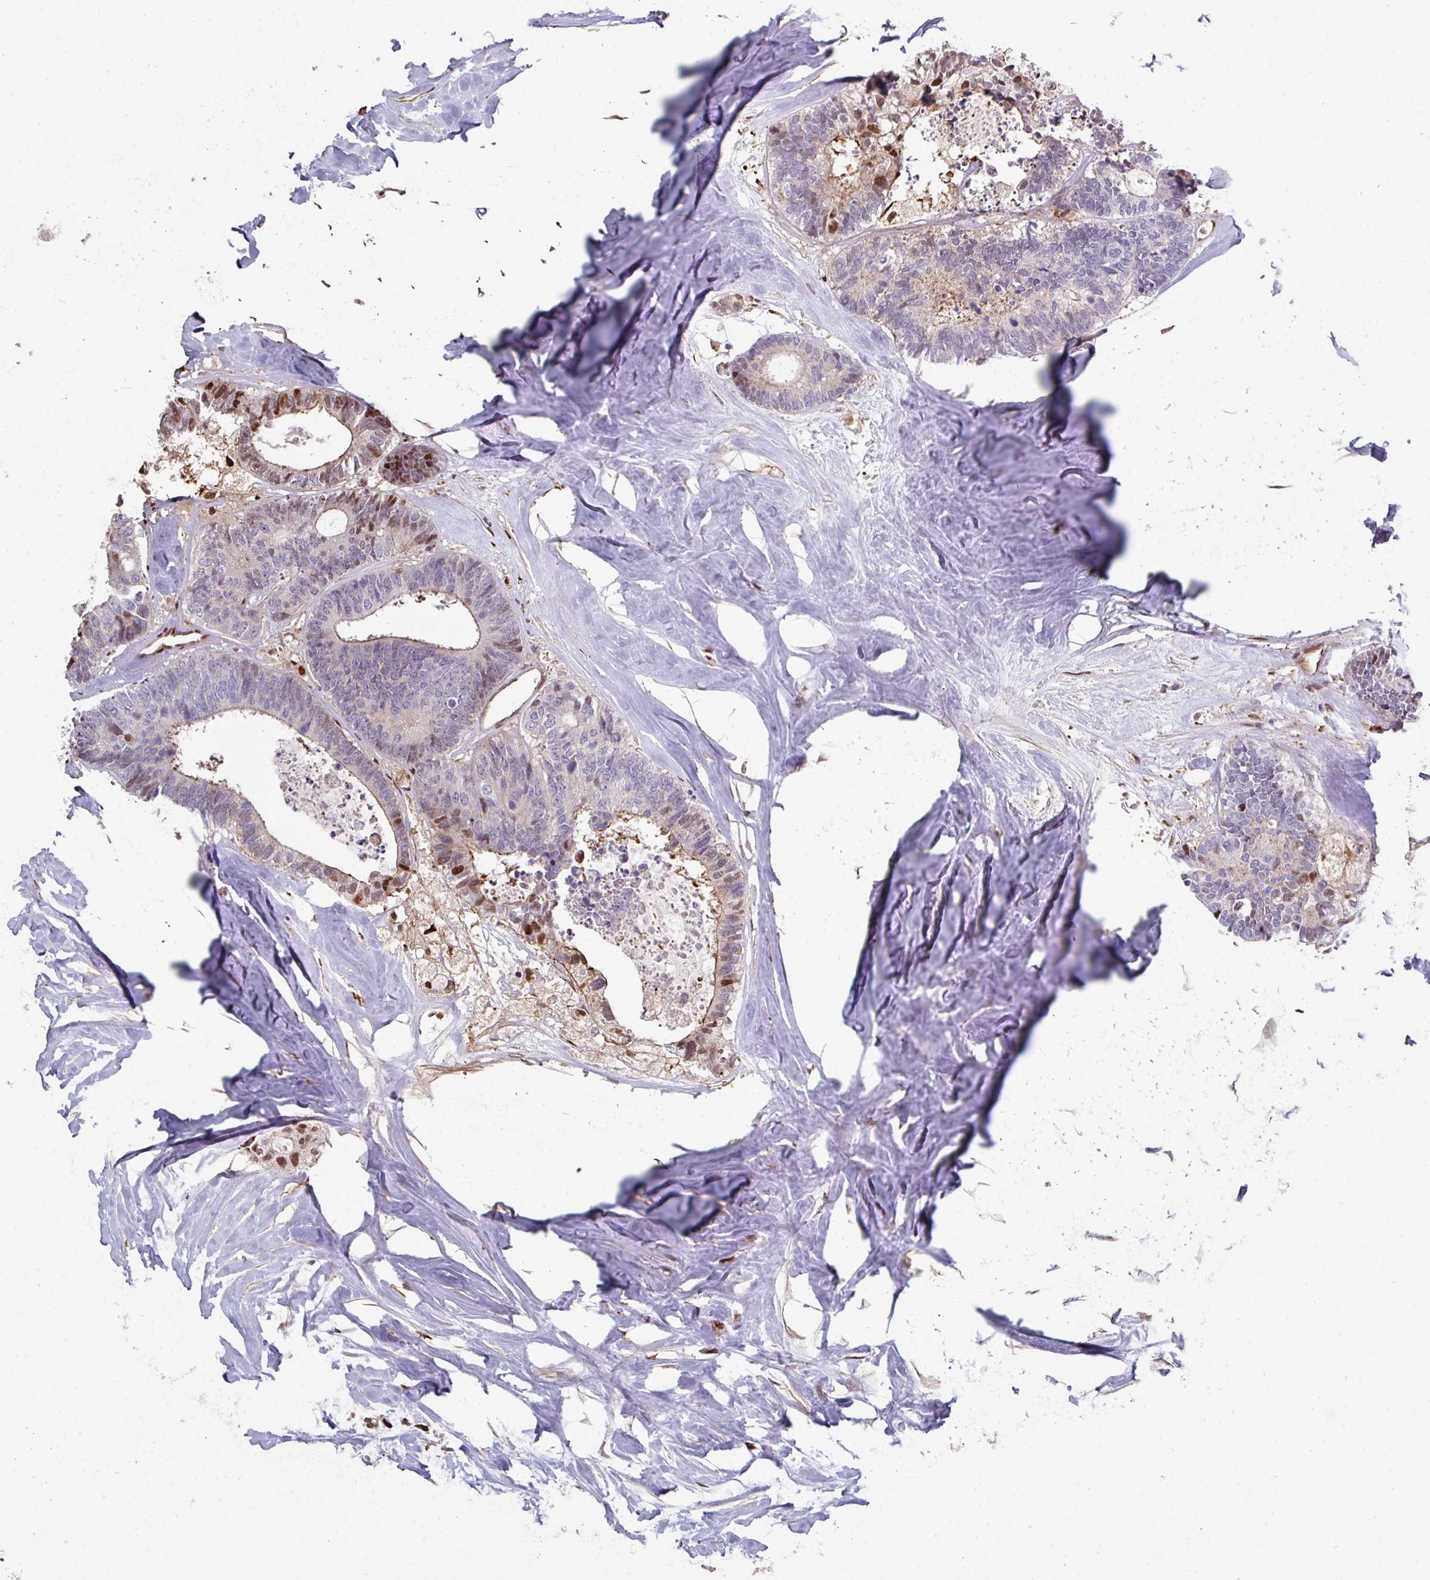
{"staining": {"intensity": "moderate", "quantity": "<25%", "location": "nuclear"}, "tissue": "colorectal cancer", "cell_type": "Tumor cells", "image_type": "cancer", "snomed": [{"axis": "morphology", "description": "Adenocarcinoma, NOS"}, {"axis": "topography", "description": "Colon"}, {"axis": "topography", "description": "Rectum"}], "caption": "Colorectal cancer (adenocarcinoma) stained for a protein exhibits moderate nuclear positivity in tumor cells.", "gene": "ANO9", "patient": {"sex": "male", "age": 57}}